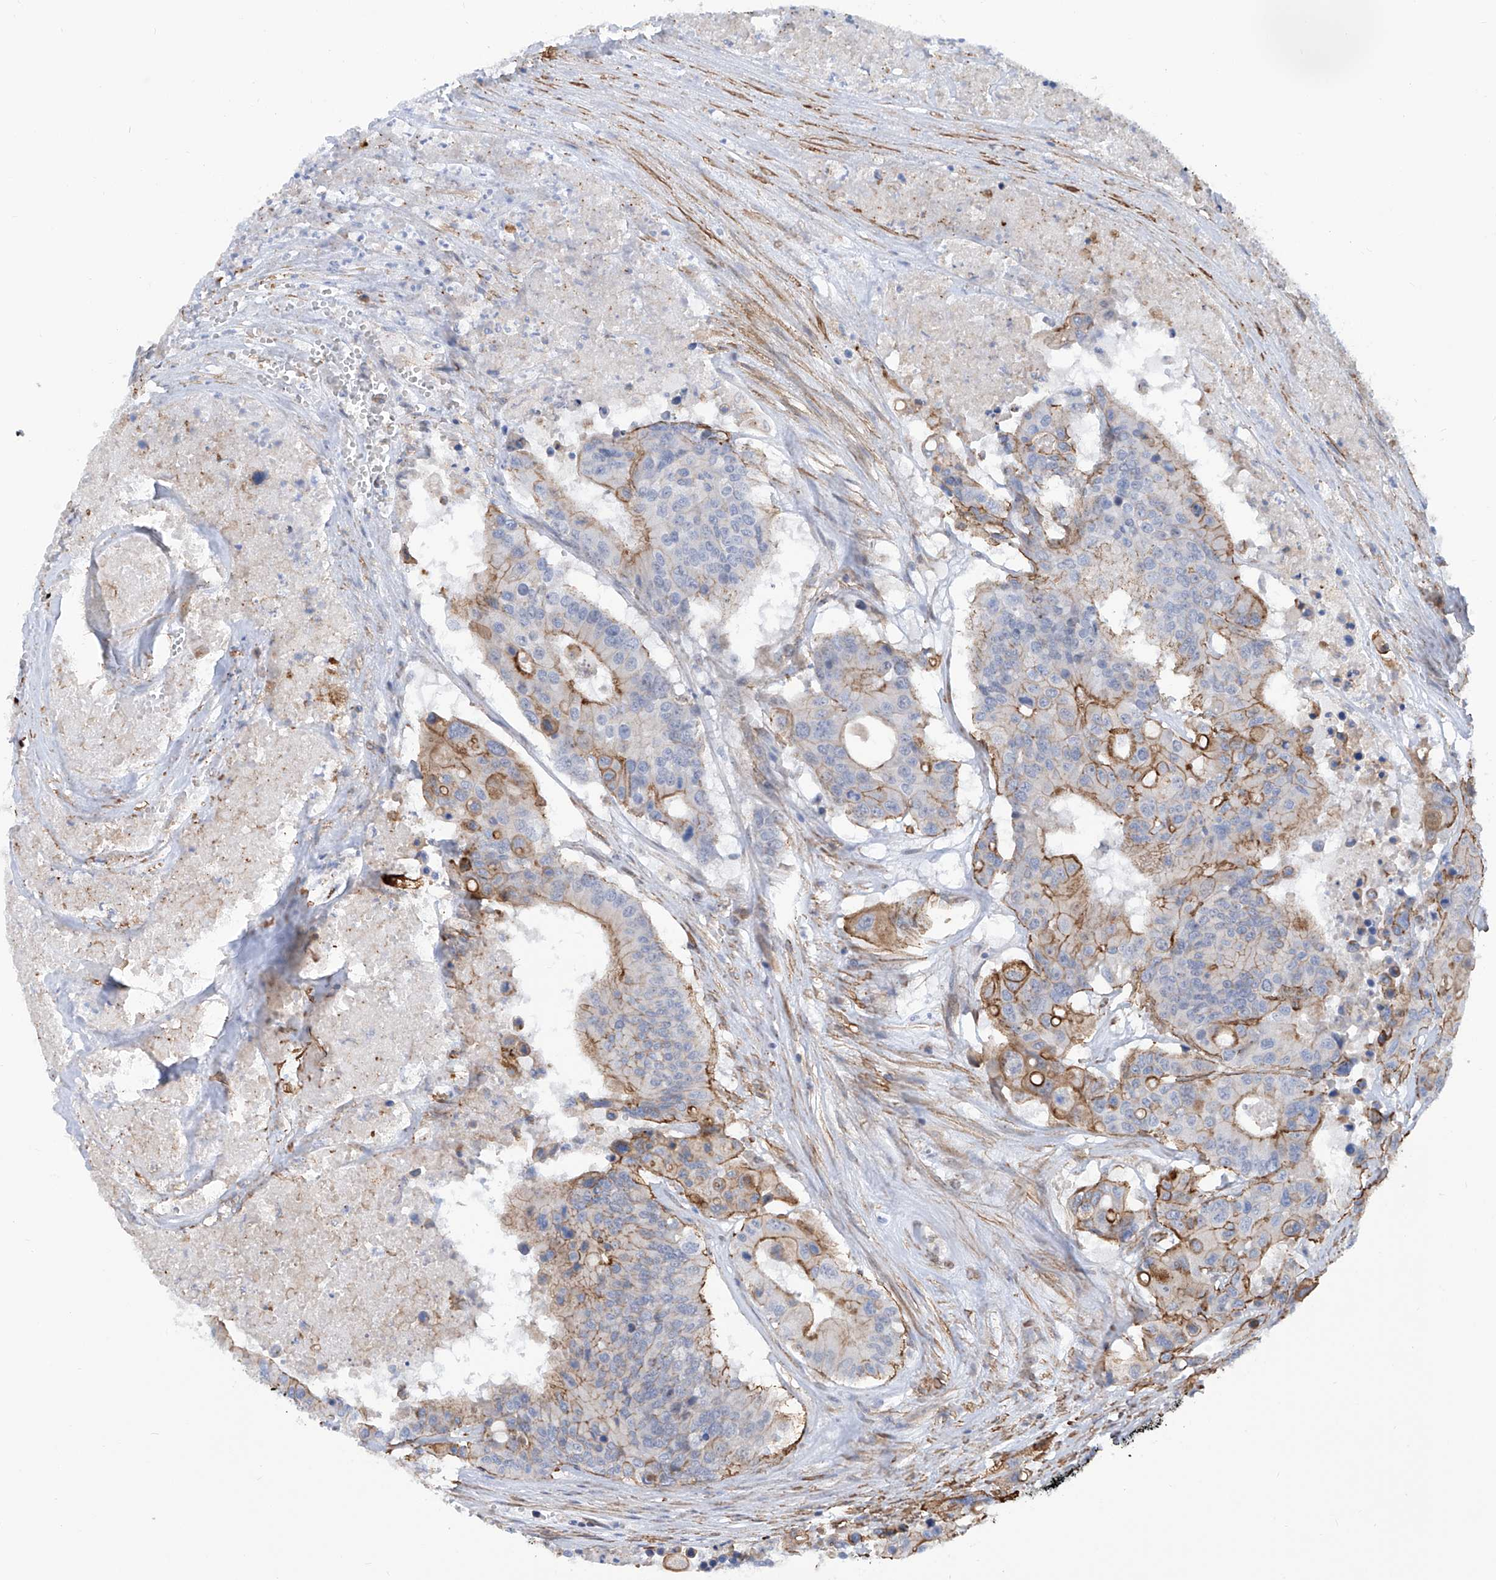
{"staining": {"intensity": "moderate", "quantity": "25%-75%", "location": "cytoplasmic/membranous"}, "tissue": "colorectal cancer", "cell_type": "Tumor cells", "image_type": "cancer", "snomed": [{"axis": "morphology", "description": "Adenocarcinoma, NOS"}, {"axis": "topography", "description": "Colon"}], "caption": "Brown immunohistochemical staining in human adenocarcinoma (colorectal) shows moderate cytoplasmic/membranous positivity in approximately 25%-75% of tumor cells.", "gene": "ZNF490", "patient": {"sex": "male", "age": 77}}